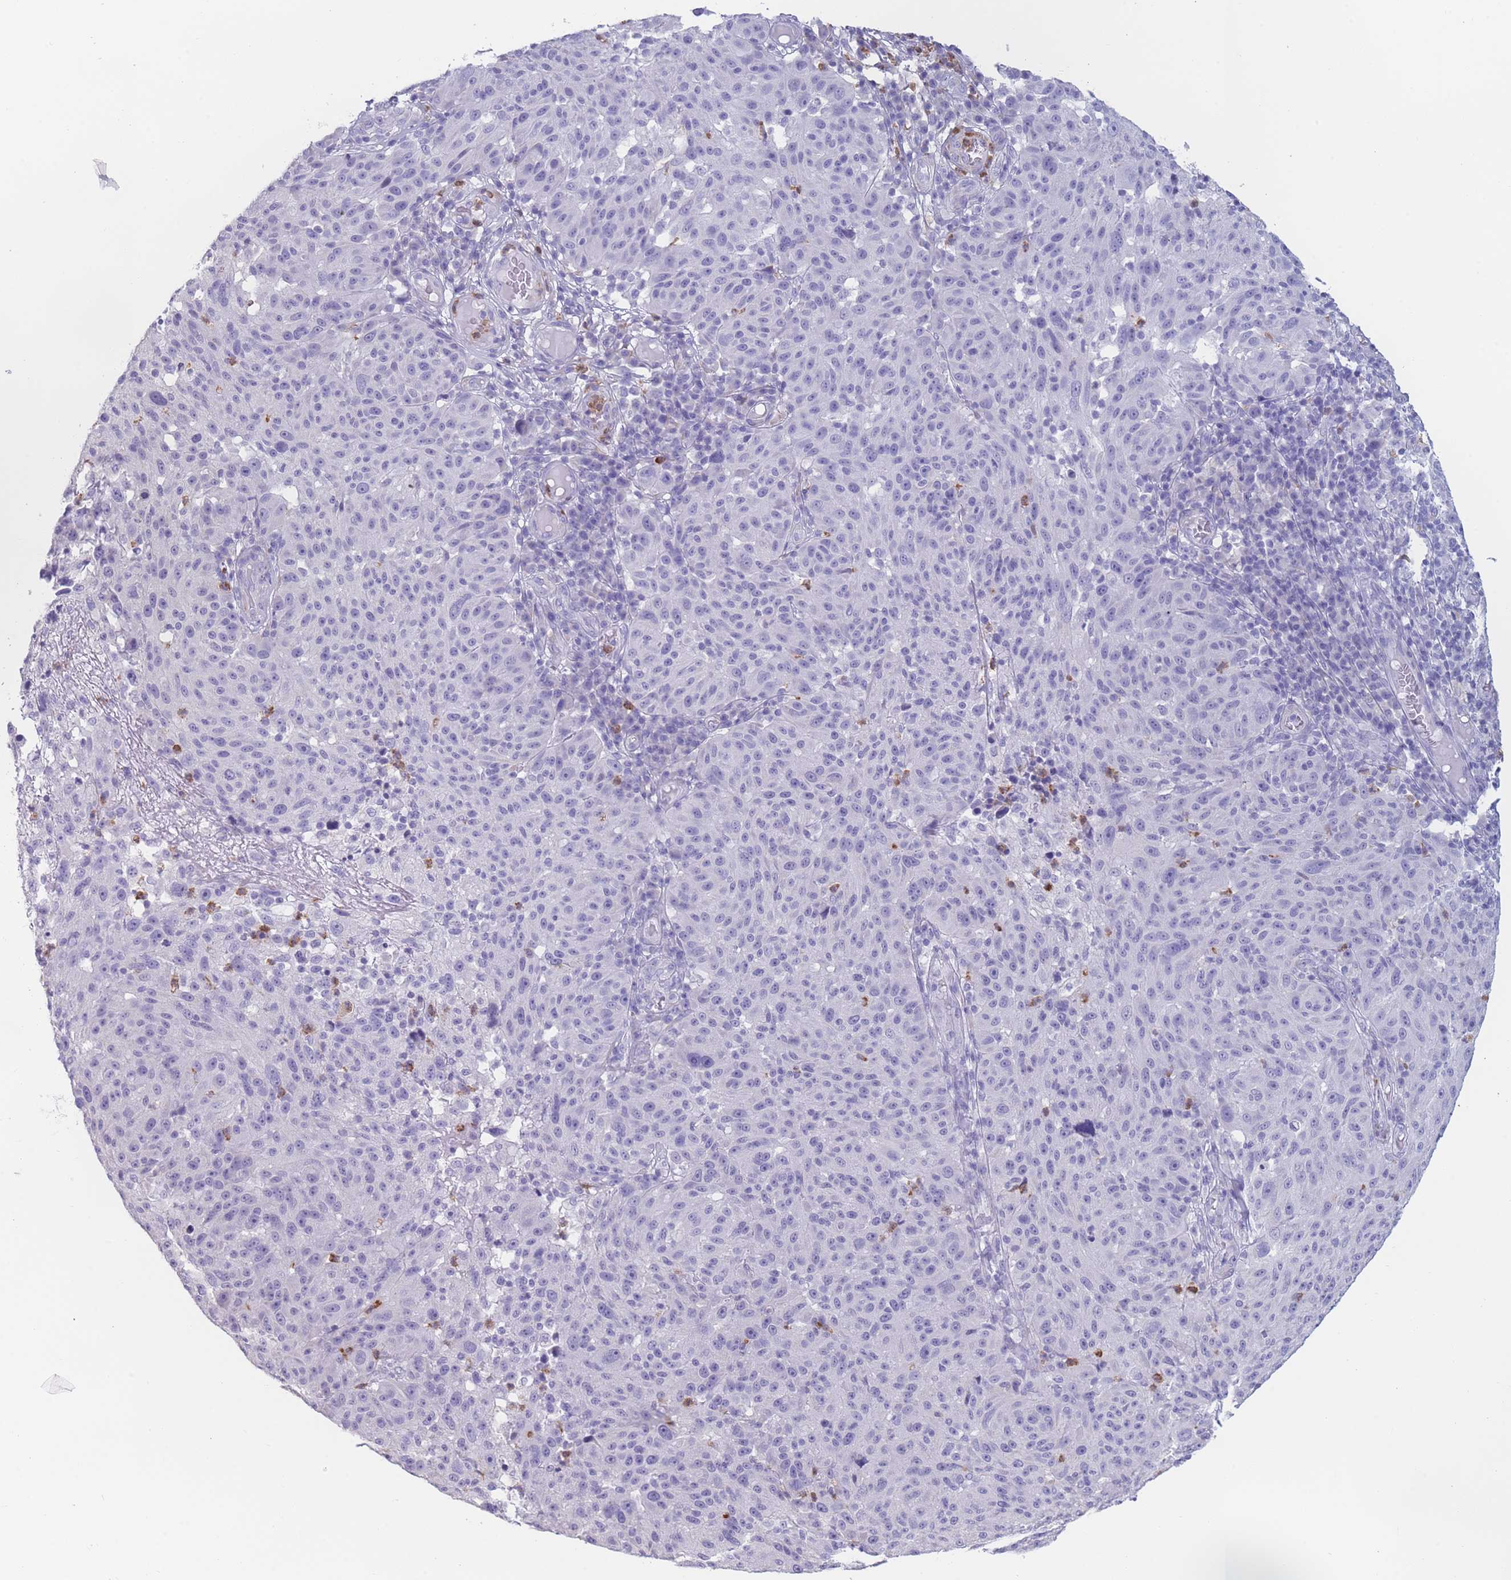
{"staining": {"intensity": "negative", "quantity": "none", "location": "none"}, "tissue": "melanoma", "cell_type": "Tumor cells", "image_type": "cancer", "snomed": [{"axis": "morphology", "description": "Malignant melanoma, NOS"}, {"axis": "topography", "description": "Skin"}], "caption": "This photomicrograph is of malignant melanoma stained with IHC to label a protein in brown with the nuclei are counter-stained blue. There is no expression in tumor cells.", "gene": "ZNF627", "patient": {"sex": "male", "age": 53}}